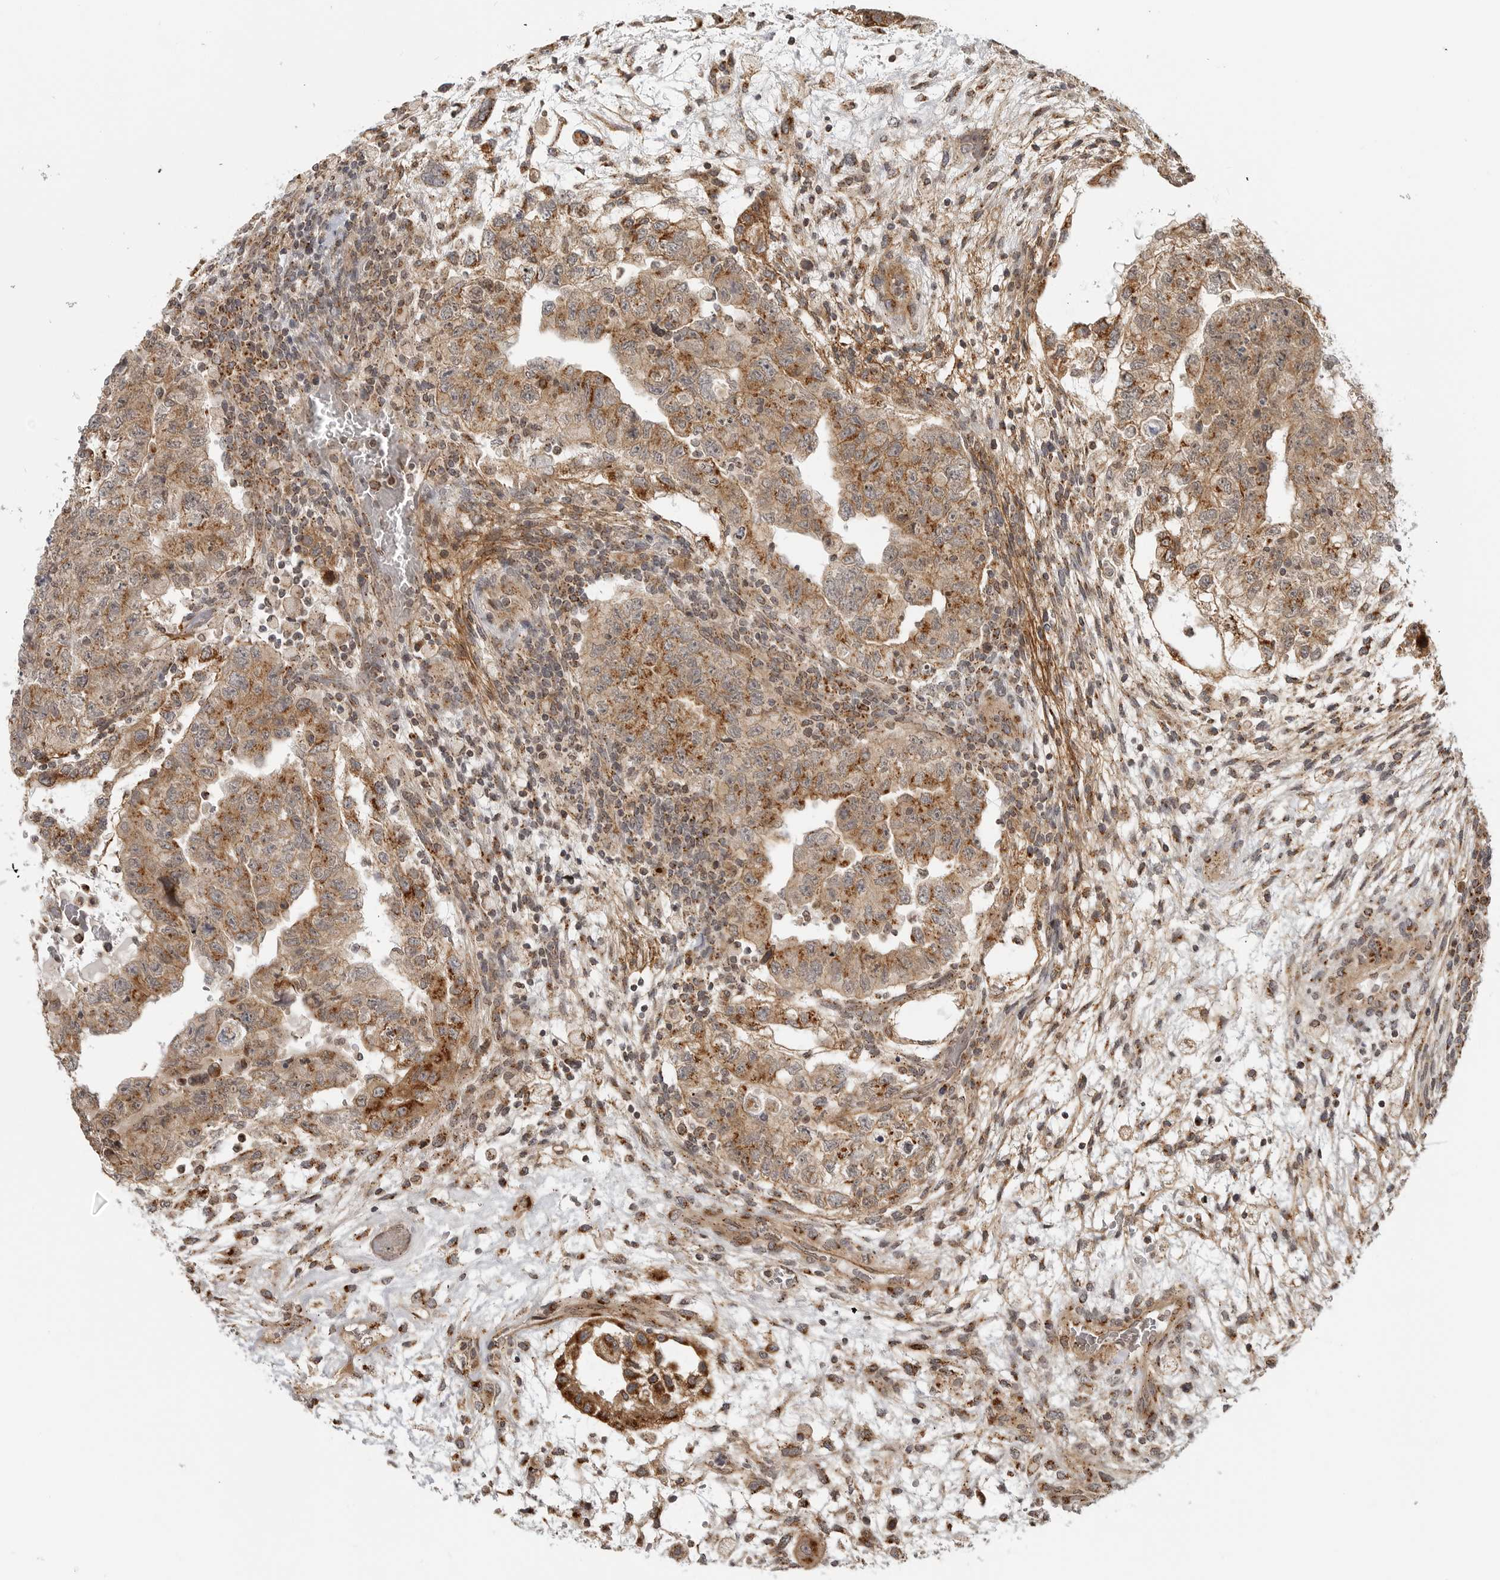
{"staining": {"intensity": "moderate", "quantity": ">75%", "location": "cytoplasmic/membranous"}, "tissue": "testis cancer", "cell_type": "Tumor cells", "image_type": "cancer", "snomed": [{"axis": "morphology", "description": "Carcinoma, Embryonal, NOS"}, {"axis": "topography", "description": "Testis"}], "caption": "Tumor cells show medium levels of moderate cytoplasmic/membranous staining in approximately >75% of cells in human testis cancer (embryonal carcinoma).", "gene": "COPA", "patient": {"sex": "male", "age": 36}}